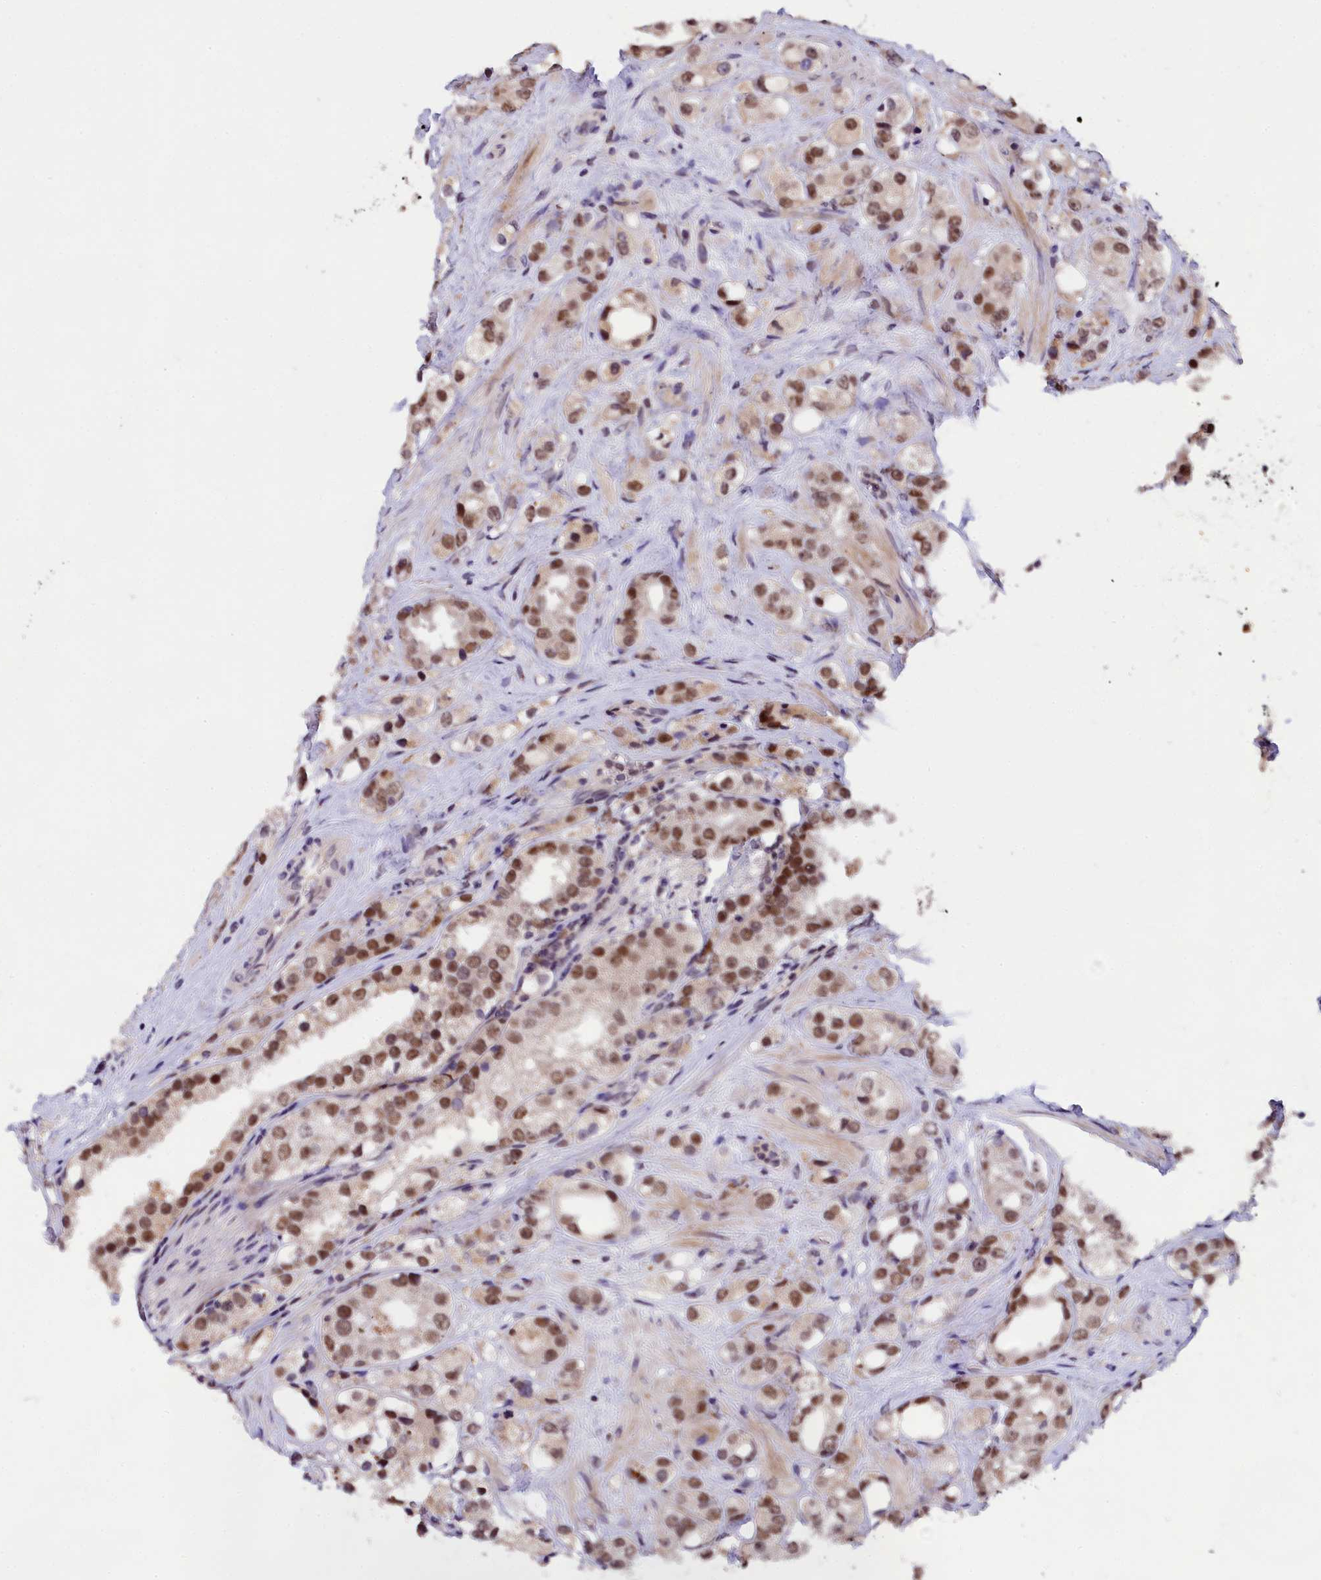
{"staining": {"intensity": "moderate", "quantity": ">75%", "location": "nuclear"}, "tissue": "prostate cancer", "cell_type": "Tumor cells", "image_type": "cancer", "snomed": [{"axis": "morphology", "description": "Adenocarcinoma, NOS"}, {"axis": "topography", "description": "Prostate"}], "caption": "Immunohistochemical staining of human prostate cancer (adenocarcinoma) demonstrates medium levels of moderate nuclear protein expression in approximately >75% of tumor cells. Using DAB (brown) and hematoxylin (blue) stains, captured at high magnification using brightfield microscopy.", "gene": "FBXO45", "patient": {"sex": "male", "age": 79}}